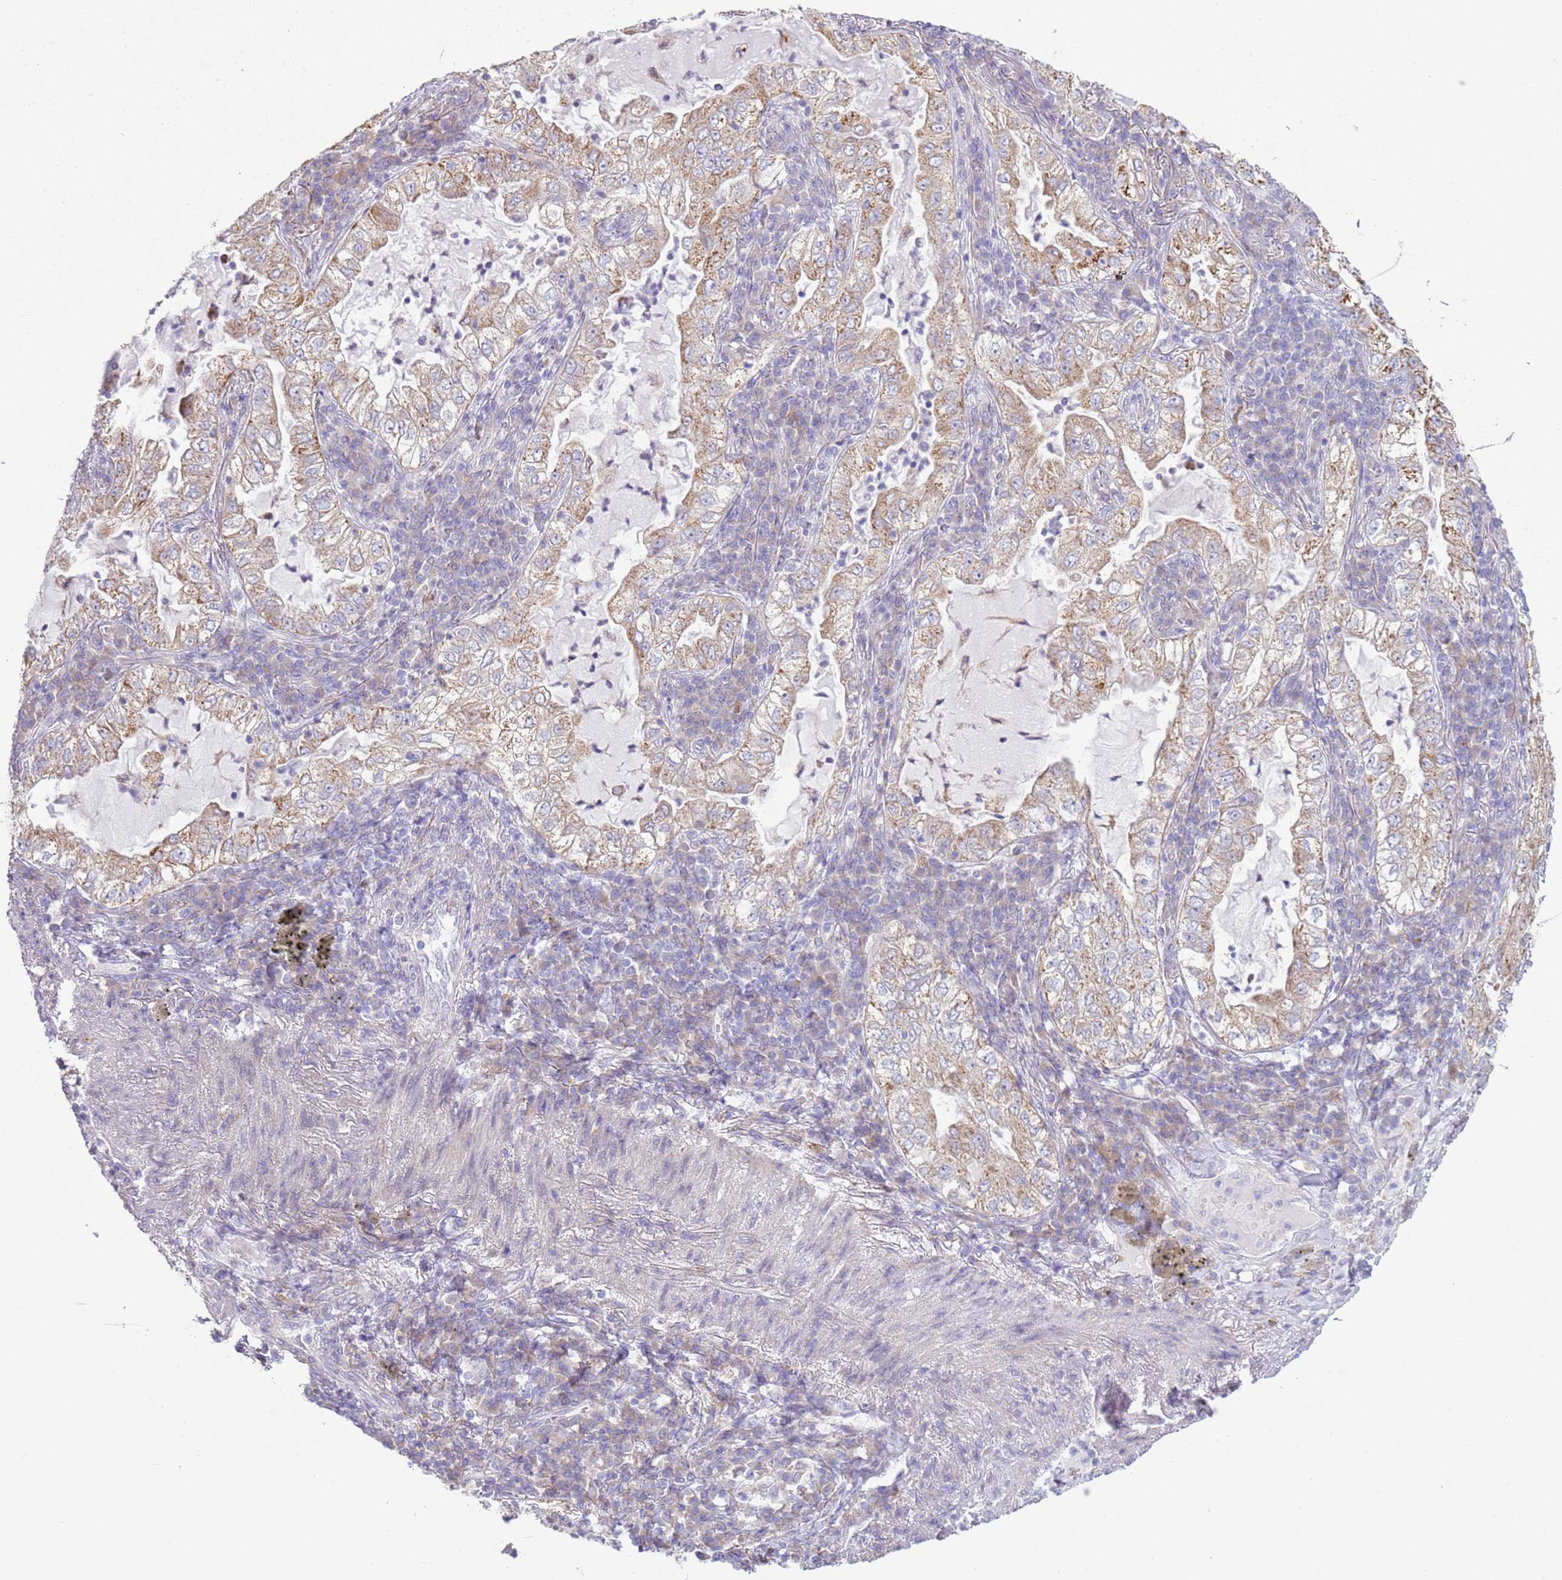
{"staining": {"intensity": "moderate", "quantity": ">75%", "location": "cytoplasmic/membranous"}, "tissue": "lung cancer", "cell_type": "Tumor cells", "image_type": "cancer", "snomed": [{"axis": "morphology", "description": "Adenocarcinoma, NOS"}, {"axis": "topography", "description": "Lung"}], "caption": "The micrograph shows immunohistochemical staining of lung cancer (adenocarcinoma). There is moderate cytoplasmic/membranous positivity is identified in approximately >75% of tumor cells.", "gene": "OAF", "patient": {"sex": "female", "age": 73}}